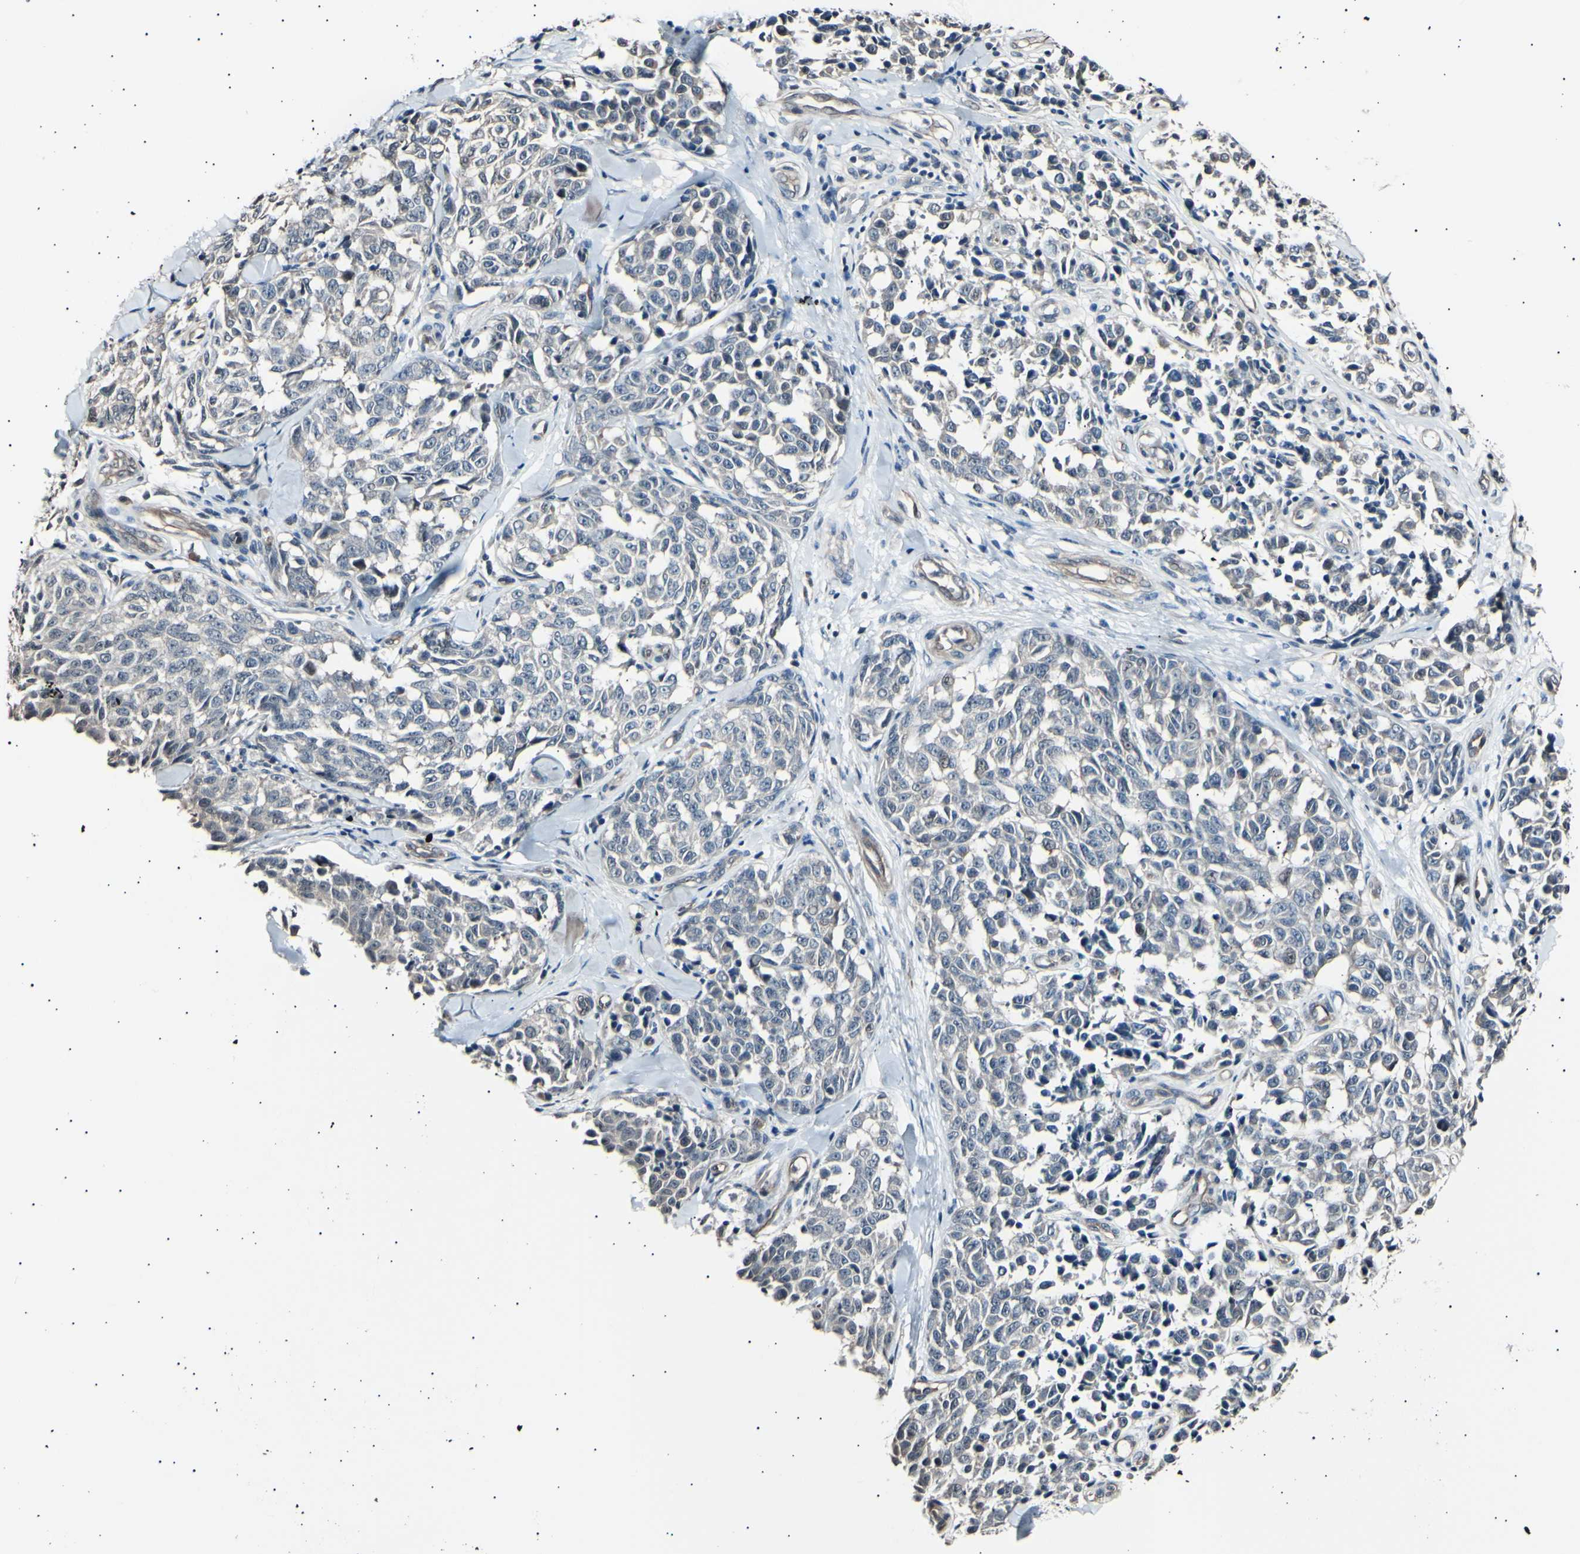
{"staining": {"intensity": "negative", "quantity": "none", "location": "none"}, "tissue": "melanoma", "cell_type": "Tumor cells", "image_type": "cancer", "snomed": [{"axis": "morphology", "description": "Malignant melanoma, NOS"}, {"axis": "topography", "description": "Skin"}], "caption": "IHC image of melanoma stained for a protein (brown), which exhibits no expression in tumor cells.", "gene": "AK1", "patient": {"sex": "female", "age": 64}}